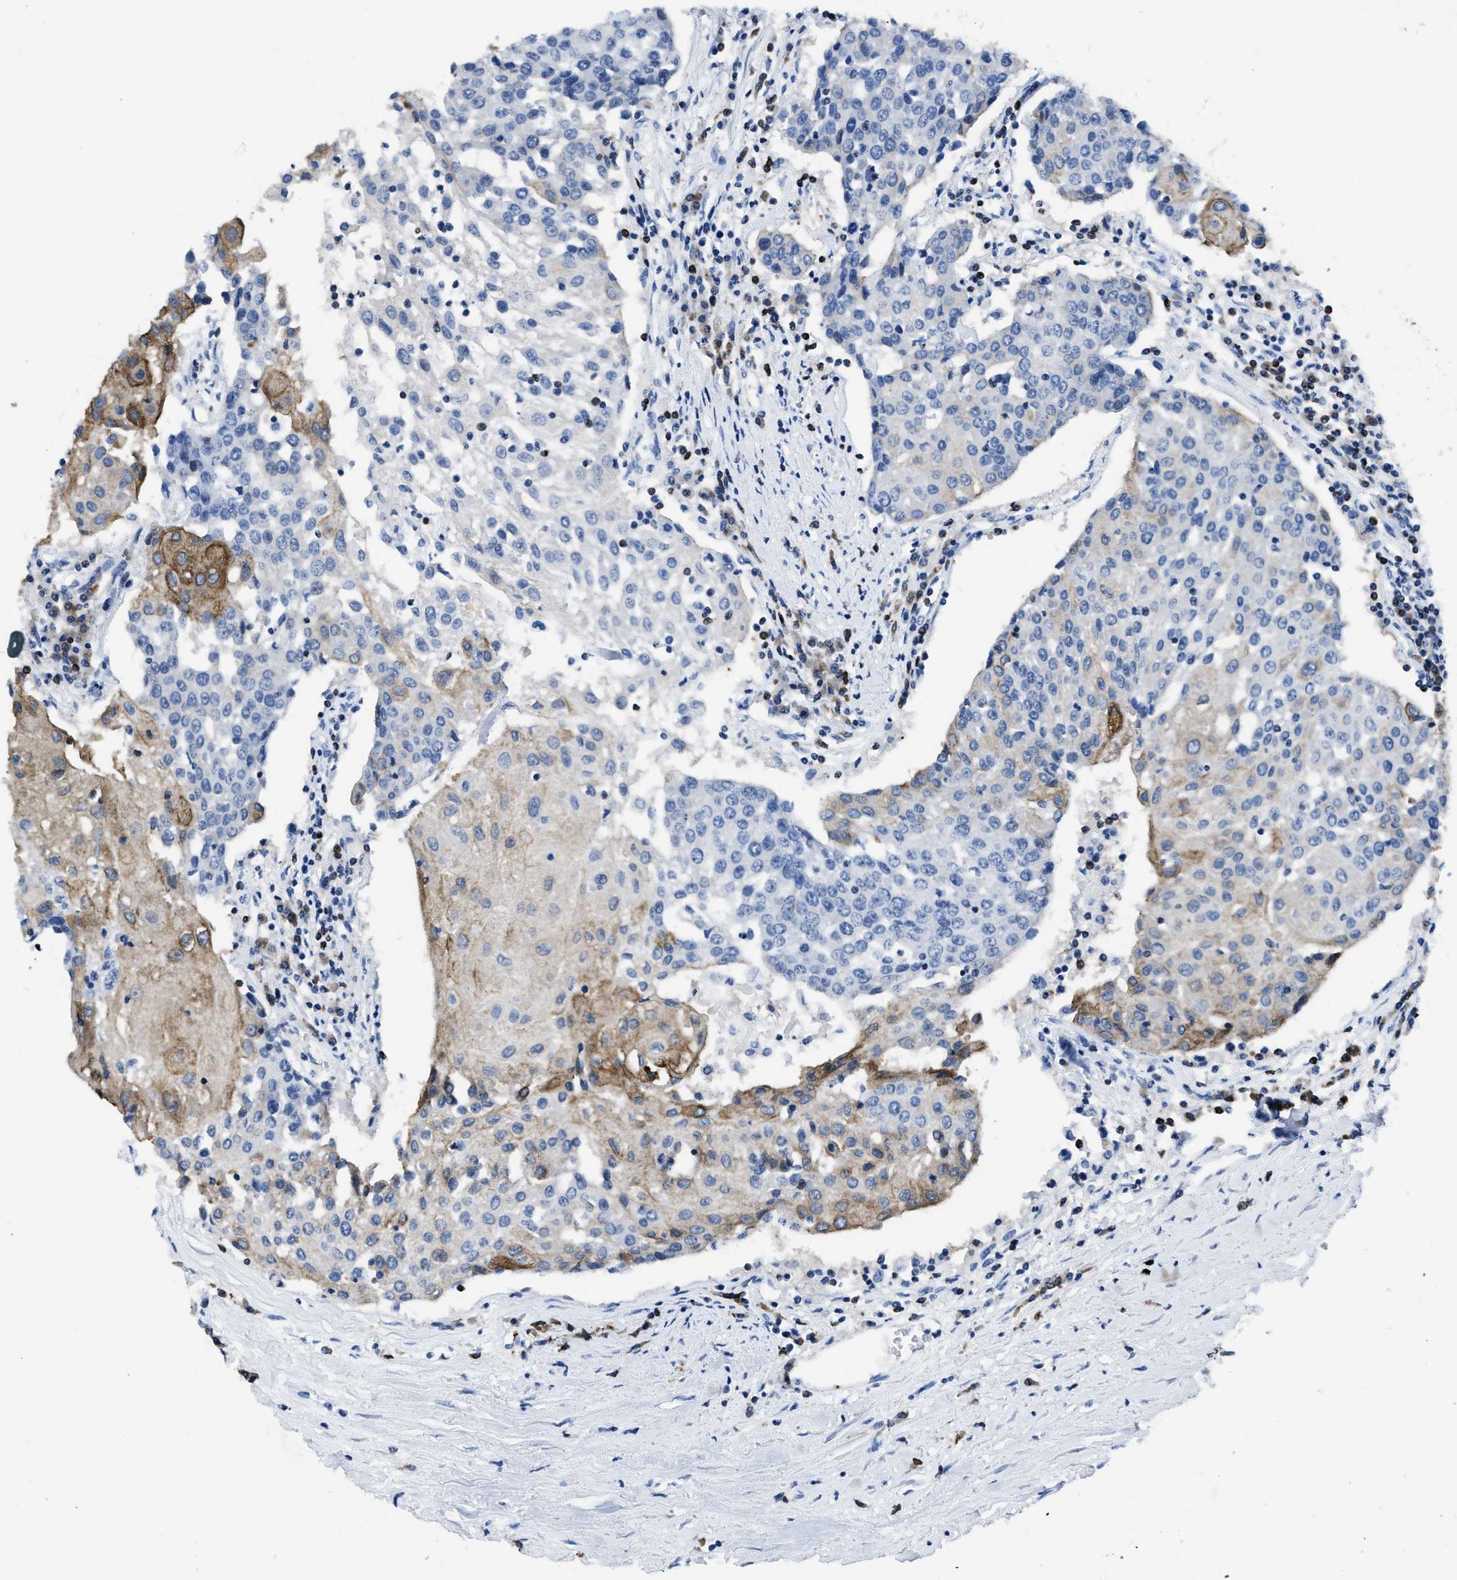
{"staining": {"intensity": "moderate", "quantity": "25%-75%", "location": "cytoplasmic/membranous"}, "tissue": "urothelial cancer", "cell_type": "Tumor cells", "image_type": "cancer", "snomed": [{"axis": "morphology", "description": "Urothelial carcinoma, High grade"}, {"axis": "topography", "description": "Urinary bladder"}], "caption": "Urothelial carcinoma (high-grade) stained for a protein (brown) displays moderate cytoplasmic/membranous positive expression in approximately 25%-75% of tumor cells.", "gene": "ITGA3", "patient": {"sex": "female", "age": 85}}